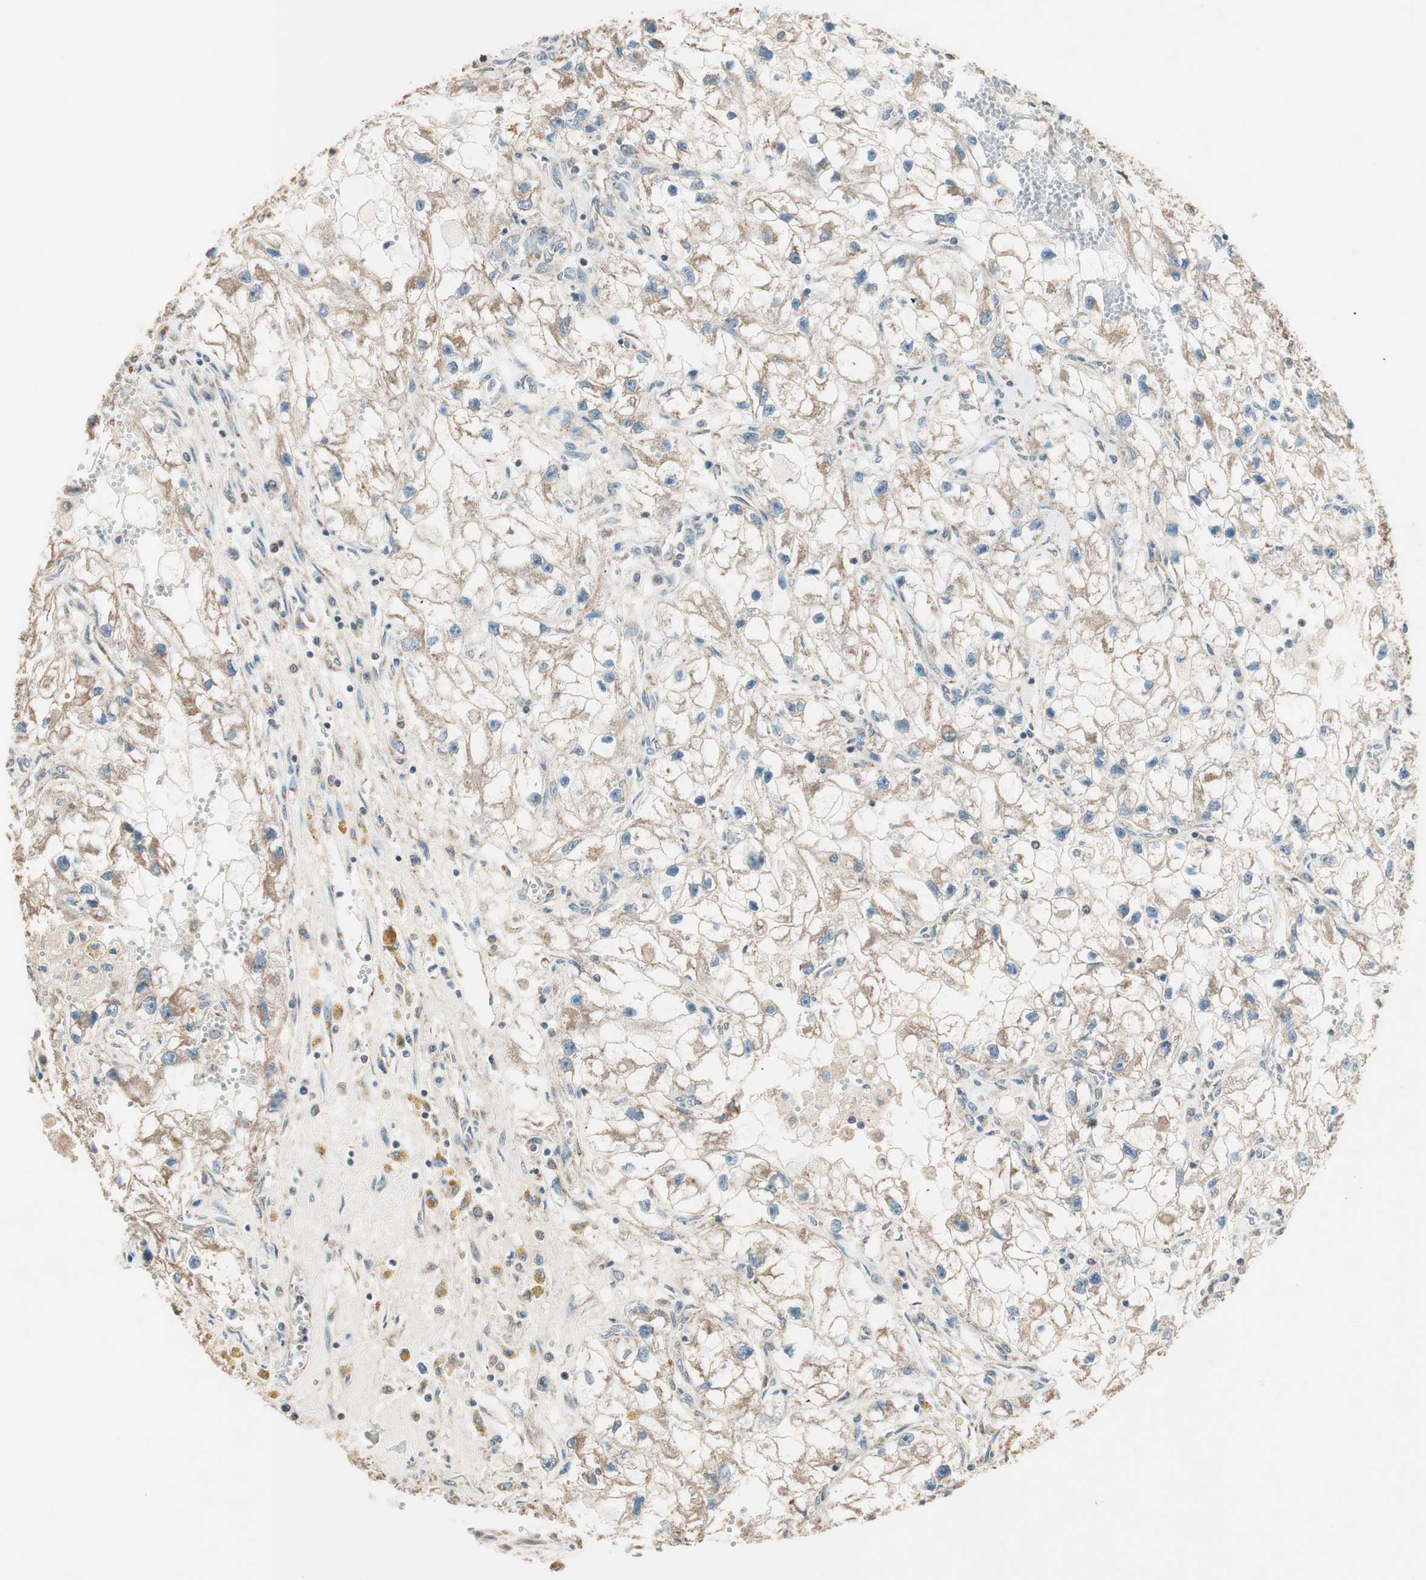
{"staining": {"intensity": "moderate", "quantity": ">75%", "location": "cytoplasmic/membranous"}, "tissue": "renal cancer", "cell_type": "Tumor cells", "image_type": "cancer", "snomed": [{"axis": "morphology", "description": "Adenocarcinoma, NOS"}, {"axis": "topography", "description": "Kidney"}], "caption": "Immunohistochemical staining of renal cancer (adenocarcinoma) reveals medium levels of moderate cytoplasmic/membranous protein expression in about >75% of tumor cells.", "gene": "TRIM21", "patient": {"sex": "female", "age": 70}}